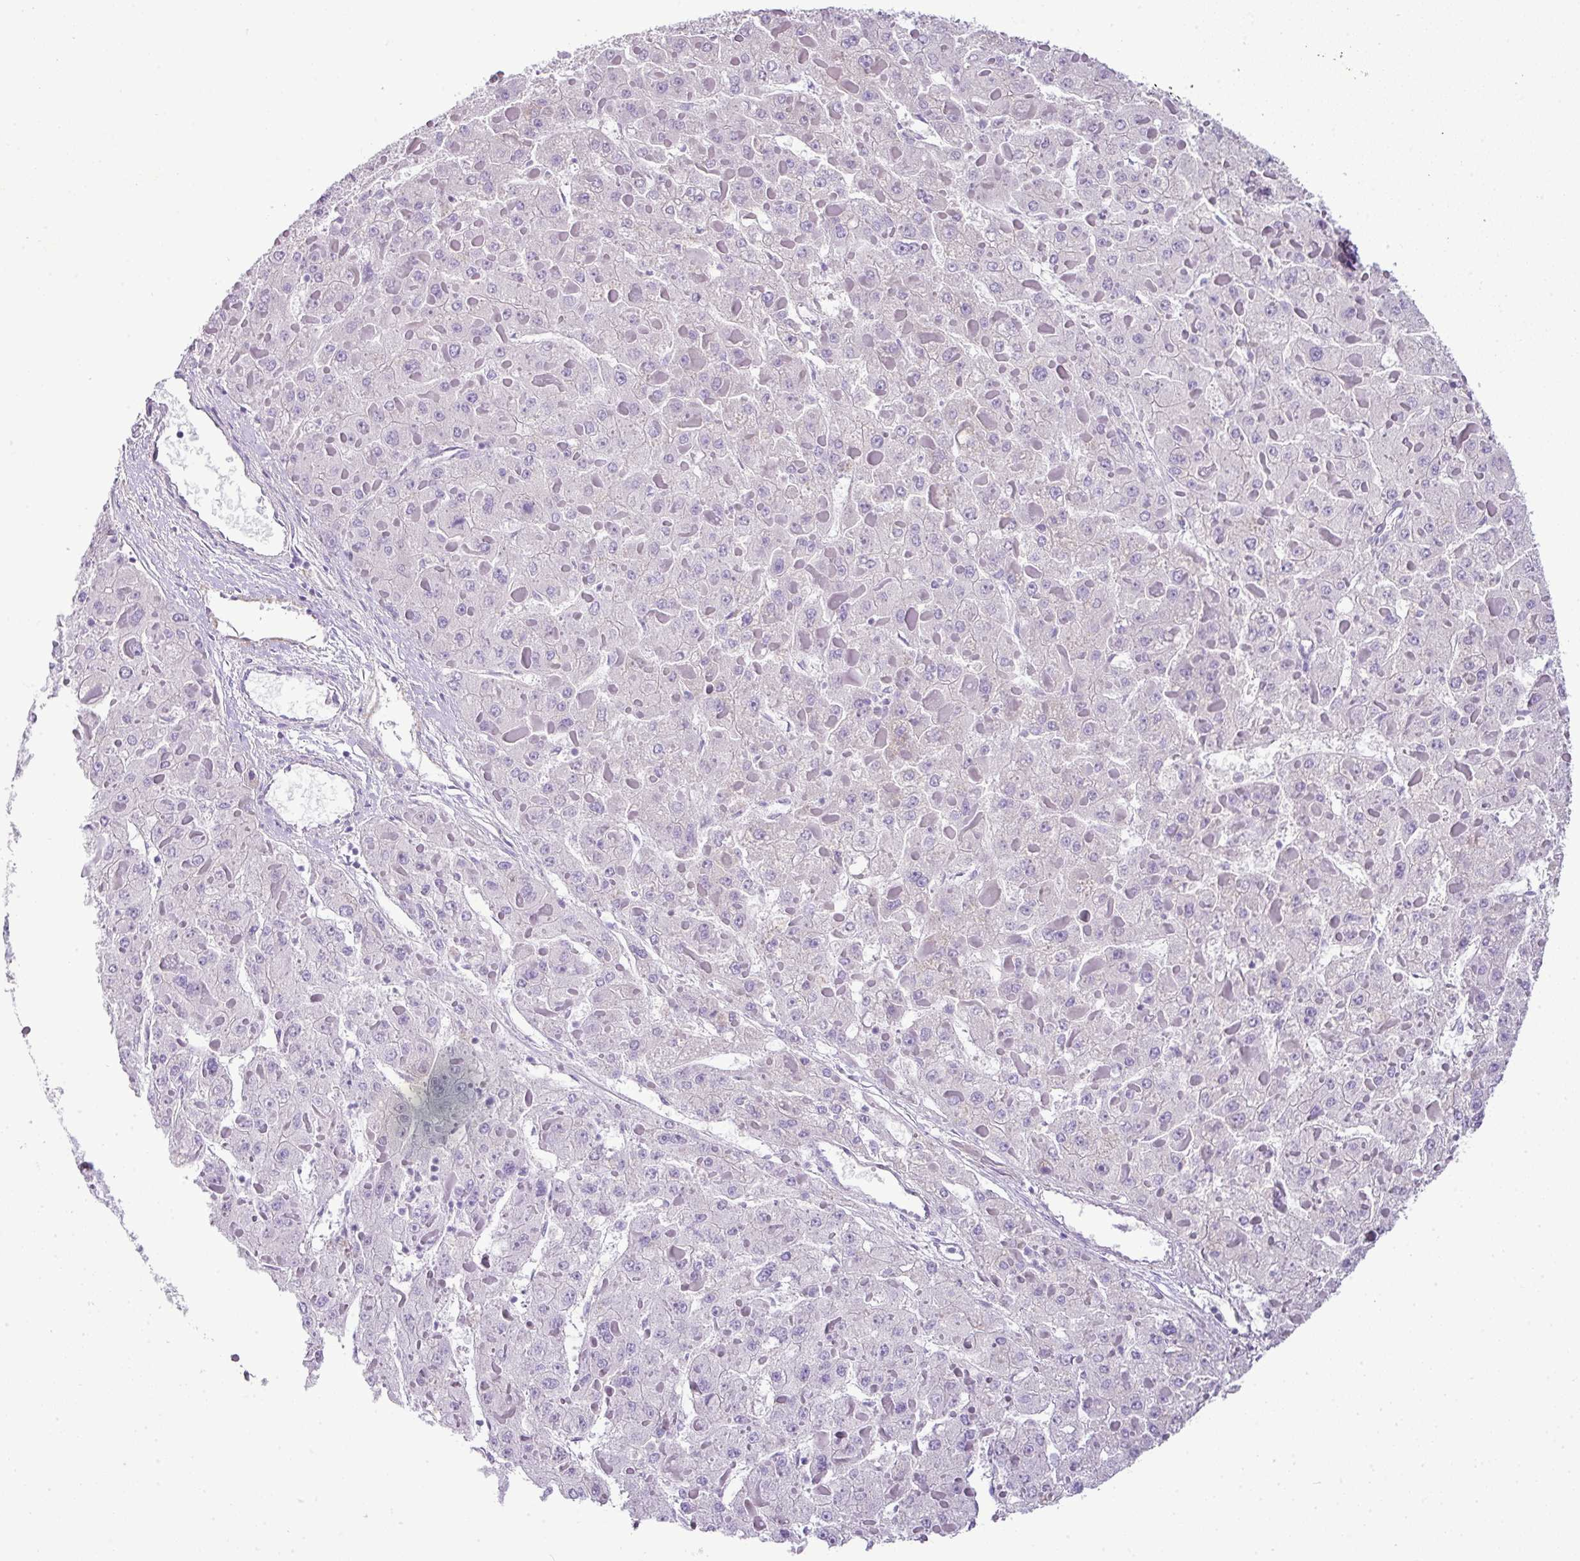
{"staining": {"intensity": "negative", "quantity": "none", "location": "none"}, "tissue": "liver cancer", "cell_type": "Tumor cells", "image_type": "cancer", "snomed": [{"axis": "morphology", "description": "Carcinoma, Hepatocellular, NOS"}, {"axis": "topography", "description": "Liver"}], "caption": "There is no significant staining in tumor cells of liver hepatocellular carcinoma. (Brightfield microscopy of DAB IHC at high magnification).", "gene": "PGAP4", "patient": {"sex": "female", "age": 73}}